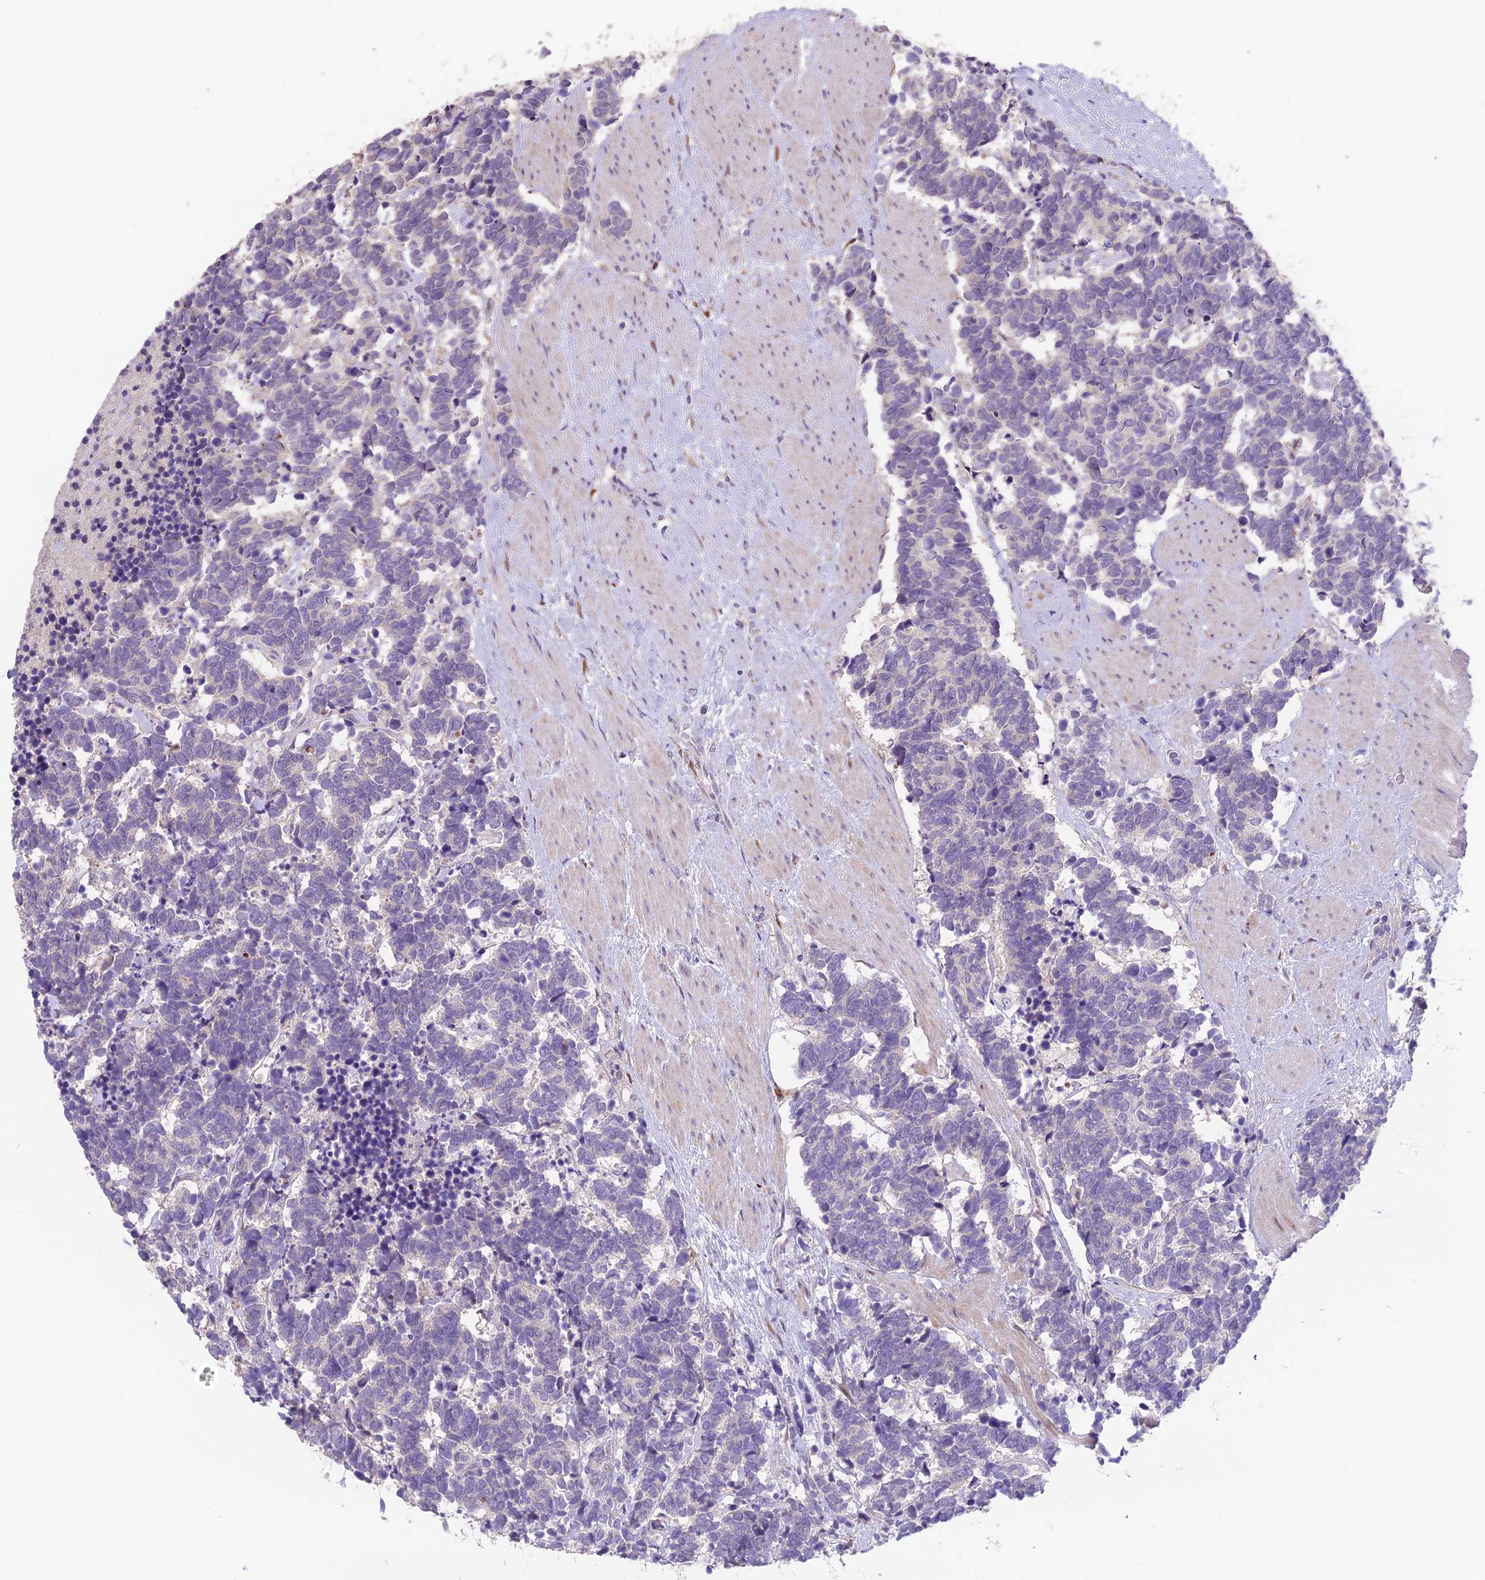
{"staining": {"intensity": "negative", "quantity": "none", "location": "none"}, "tissue": "carcinoid", "cell_type": "Tumor cells", "image_type": "cancer", "snomed": [{"axis": "morphology", "description": "Carcinoma, NOS"}, {"axis": "morphology", "description": "Carcinoid, malignant, NOS"}, {"axis": "topography", "description": "Prostate"}], "caption": "High magnification brightfield microscopy of carcinoid (malignant) stained with DAB (brown) and counterstained with hematoxylin (blue): tumor cells show no significant staining. (DAB (3,3'-diaminobenzidine) immunohistochemistry (IHC) with hematoxylin counter stain).", "gene": "PUS10", "patient": {"sex": "male", "age": 57}}